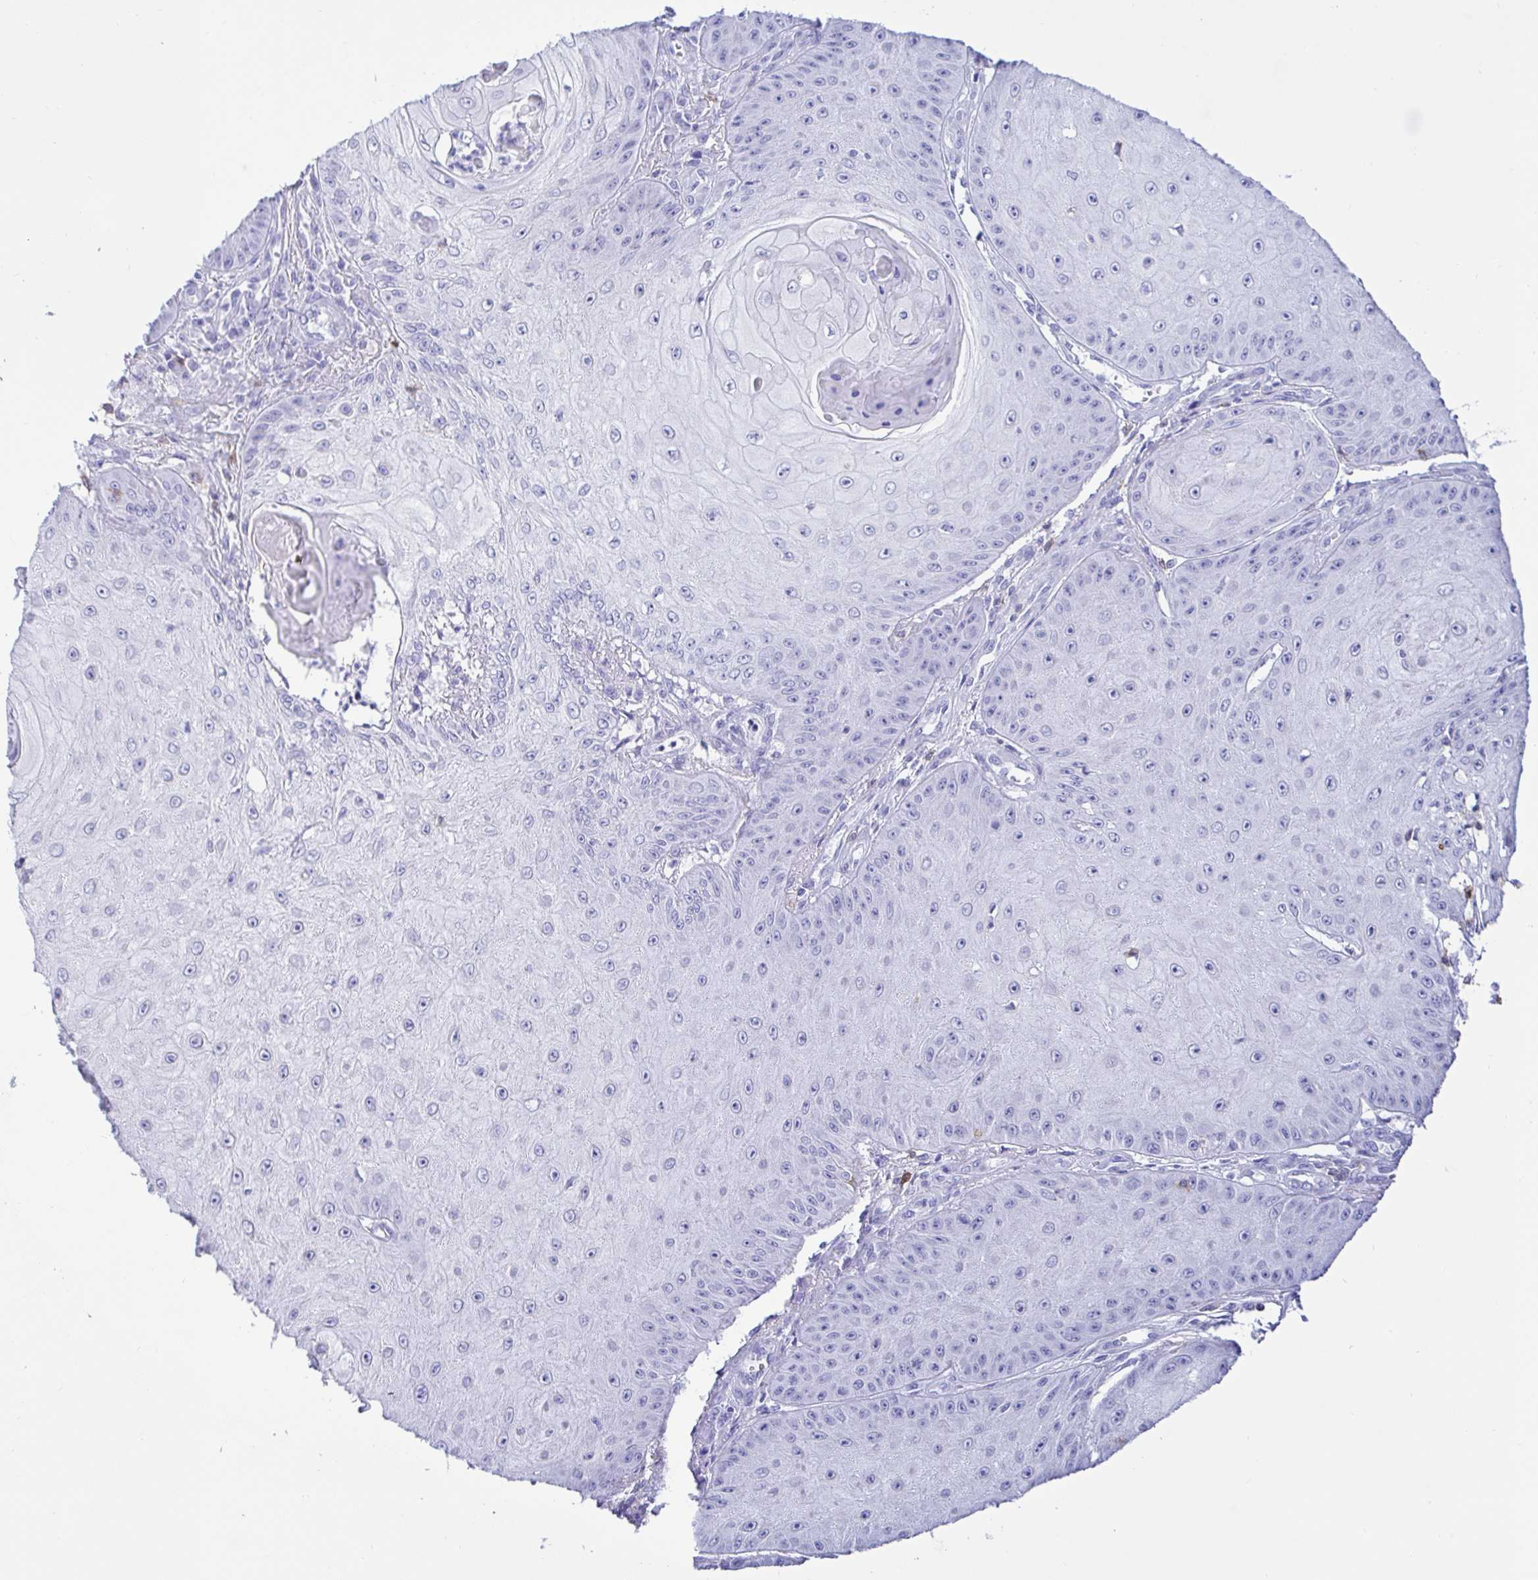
{"staining": {"intensity": "negative", "quantity": "none", "location": "none"}, "tissue": "skin cancer", "cell_type": "Tumor cells", "image_type": "cancer", "snomed": [{"axis": "morphology", "description": "Squamous cell carcinoma, NOS"}, {"axis": "topography", "description": "Skin"}], "caption": "Skin squamous cell carcinoma was stained to show a protein in brown. There is no significant staining in tumor cells. The staining is performed using DAB brown chromogen with nuclei counter-stained in using hematoxylin.", "gene": "CD5", "patient": {"sex": "male", "age": 70}}